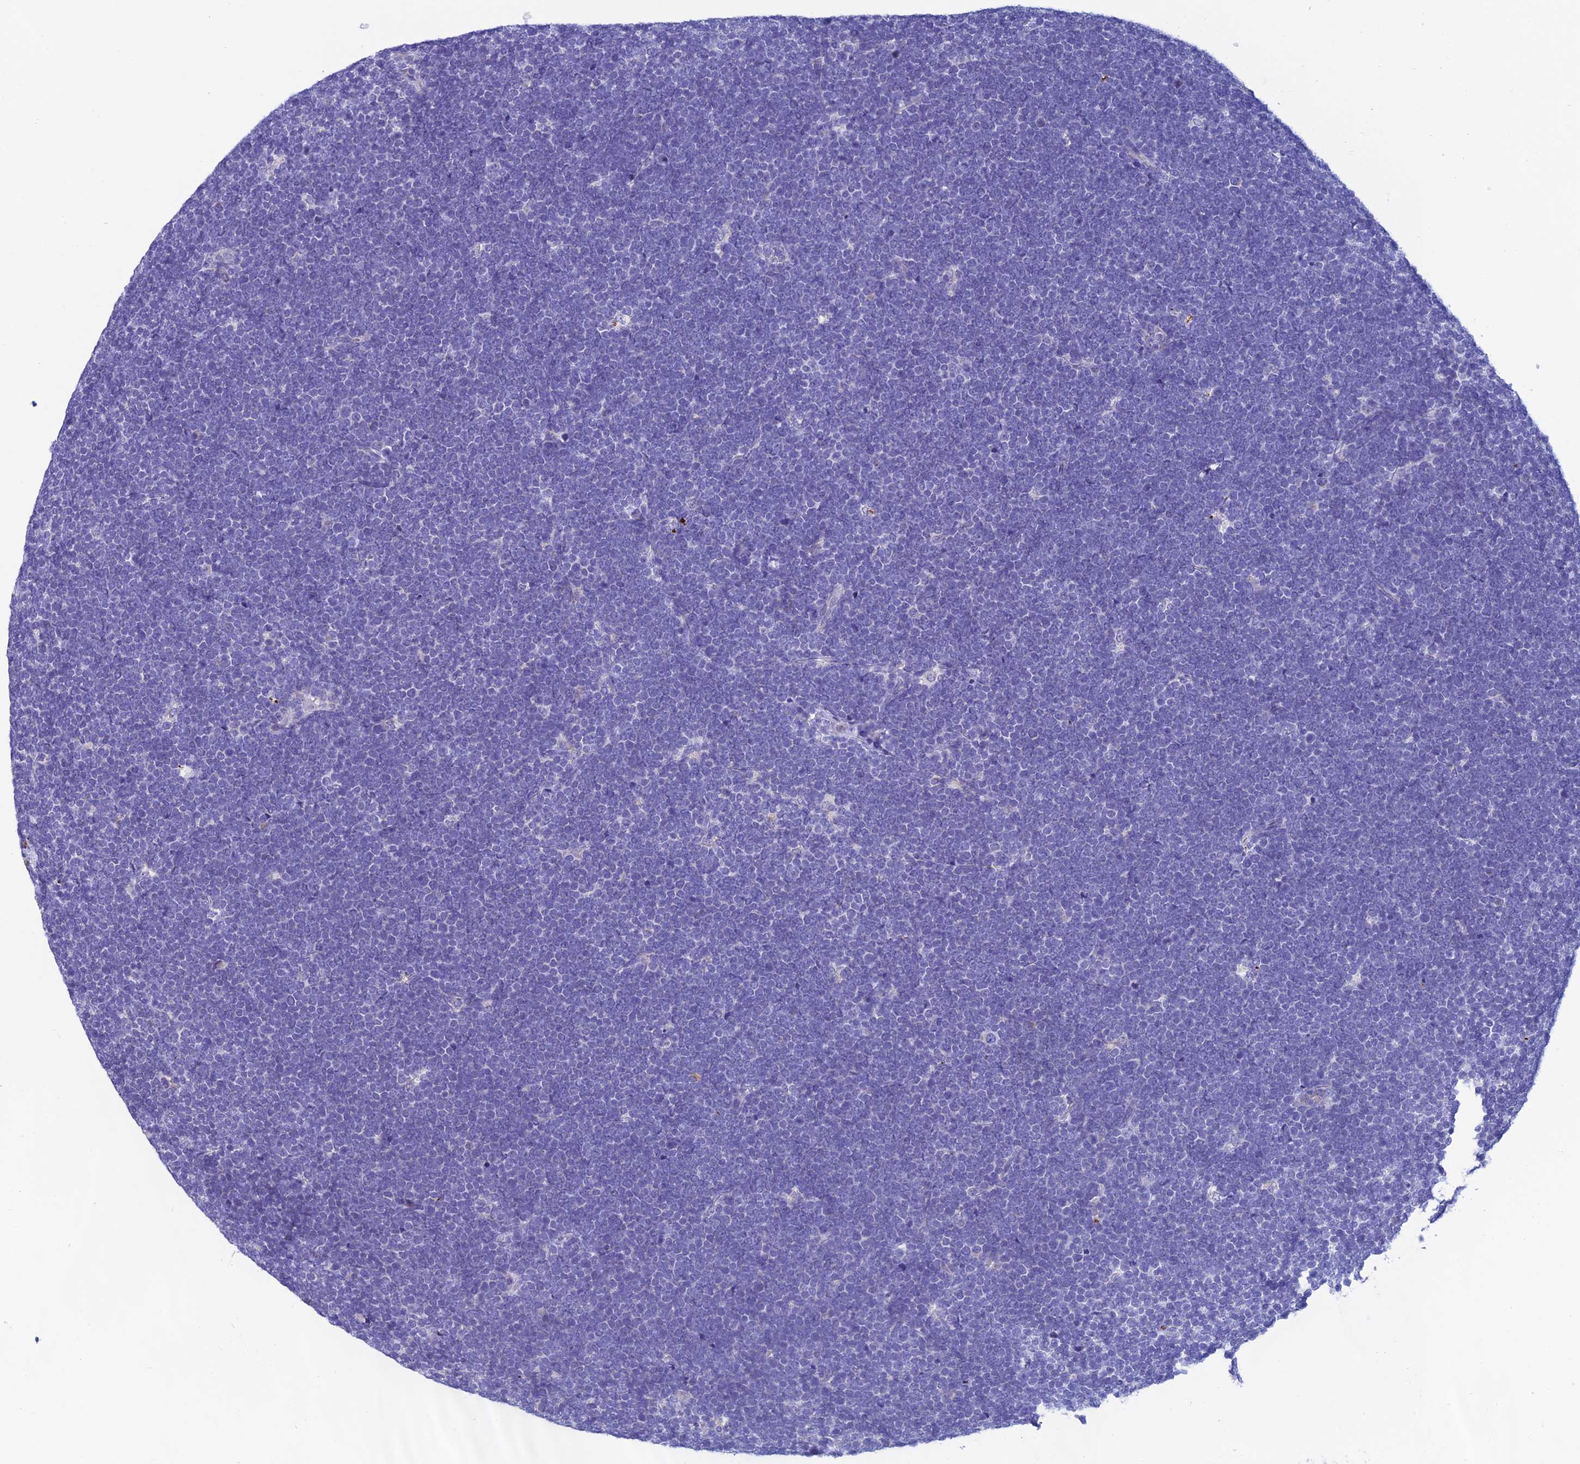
{"staining": {"intensity": "negative", "quantity": "none", "location": "none"}, "tissue": "lymphoma", "cell_type": "Tumor cells", "image_type": "cancer", "snomed": [{"axis": "morphology", "description": "Malignant lymphoma, non-Hodgkin's type, High grade"}, {"axis": "topography", "description": "Lymph node"}], "caption": "Immunohistochemistry image of neoplastic tissue: human malignant lymphoma, non-Hodgkin's type (high-grade) stained with DAB demonstrates no significant protein expression in tumor cells.", "gene": "REEP4", "patient": {"sex": "male", "age": 13}}